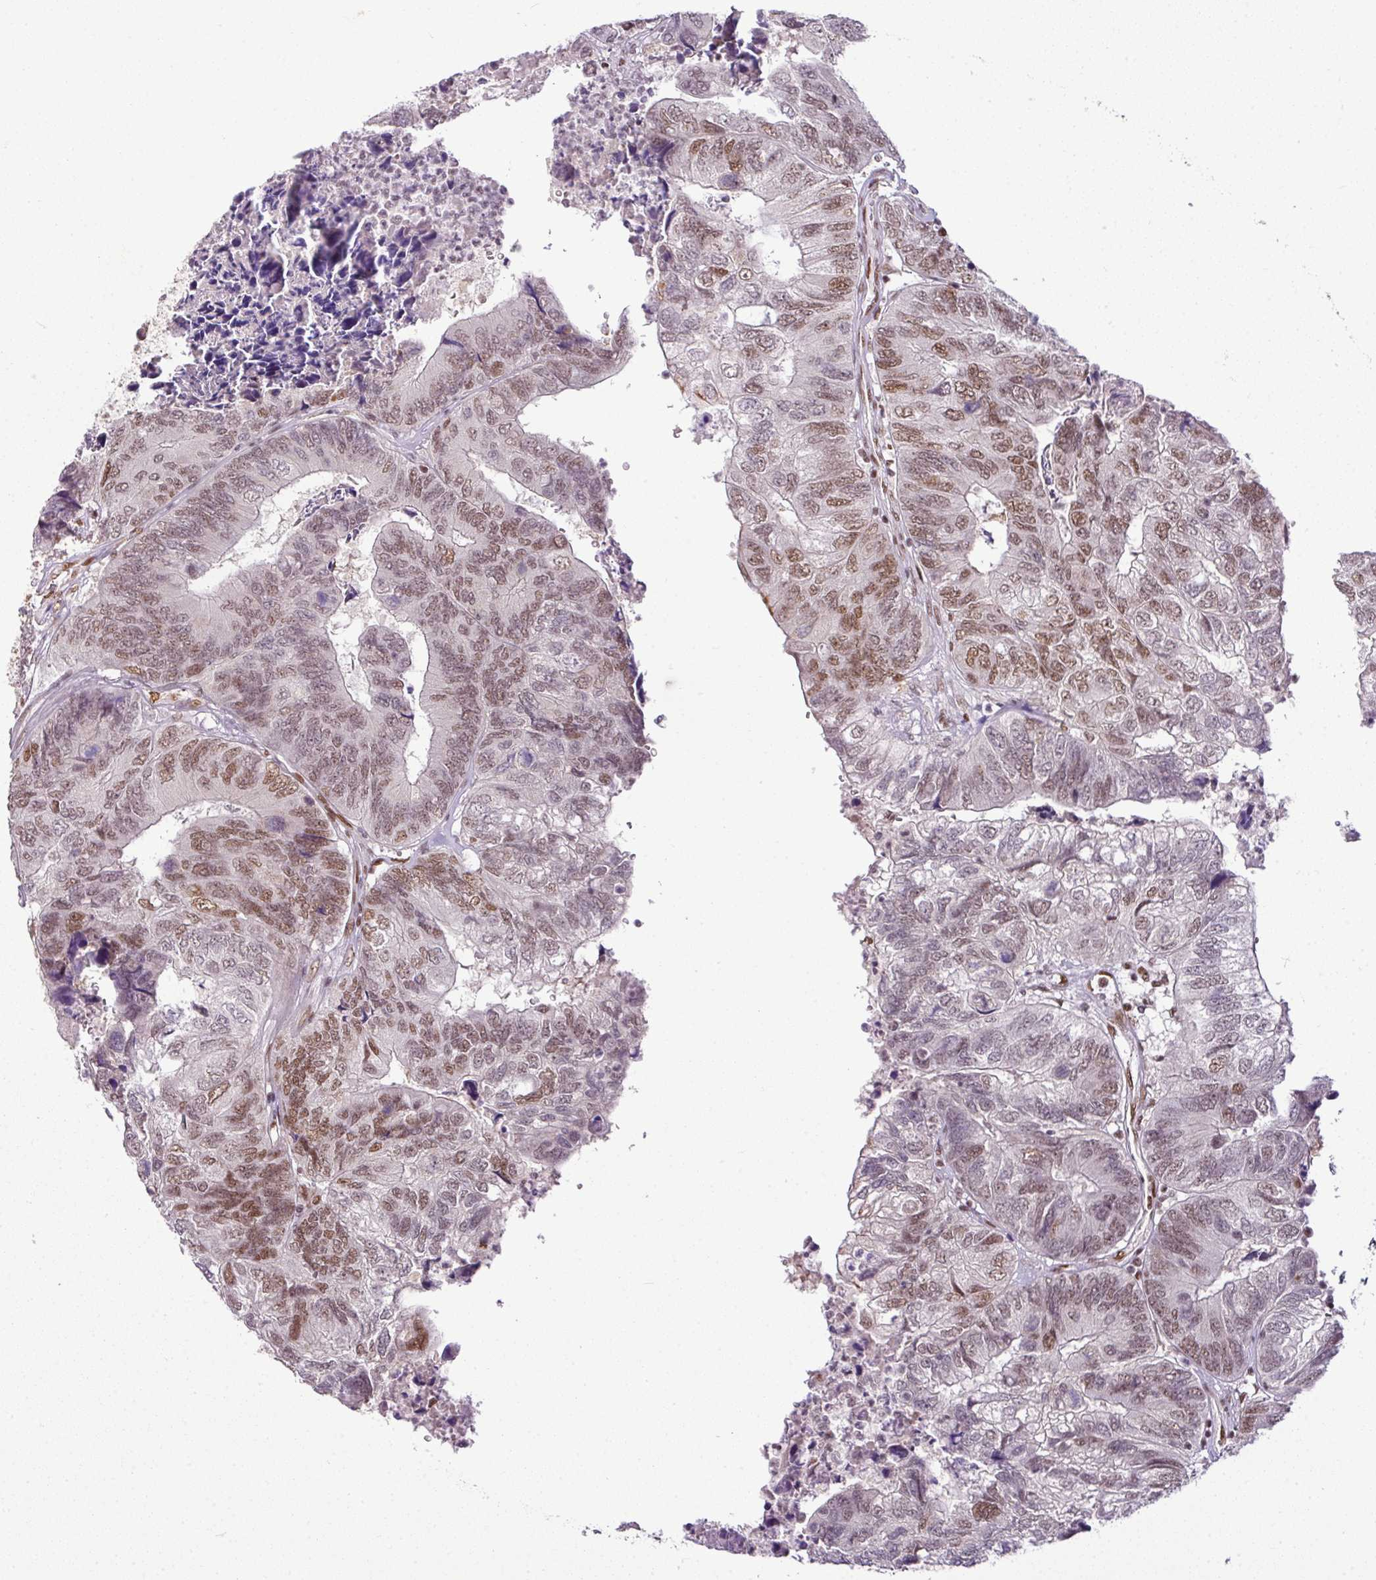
{"staining": {"intensity": "moderate", "quantity": ">75%", "location": "nuclear"}, "tissue": "colorectal cancer", "cell_type": "Tumor cells", "image_type": "cancer", "snomed": [{"axis": "morphology", "description": "Adenocarcinoma, NOS"}, {"axis": "topography", "description": "Colon"}], "caption": "Human colorectal cancer (adenocarcinoma) stained with a brown dye reveals moderate nuclear positive expression in approximately >75% of tumor cells.", "gene": "PGAP4", "patient": {"sex": "female", "age": 67}}